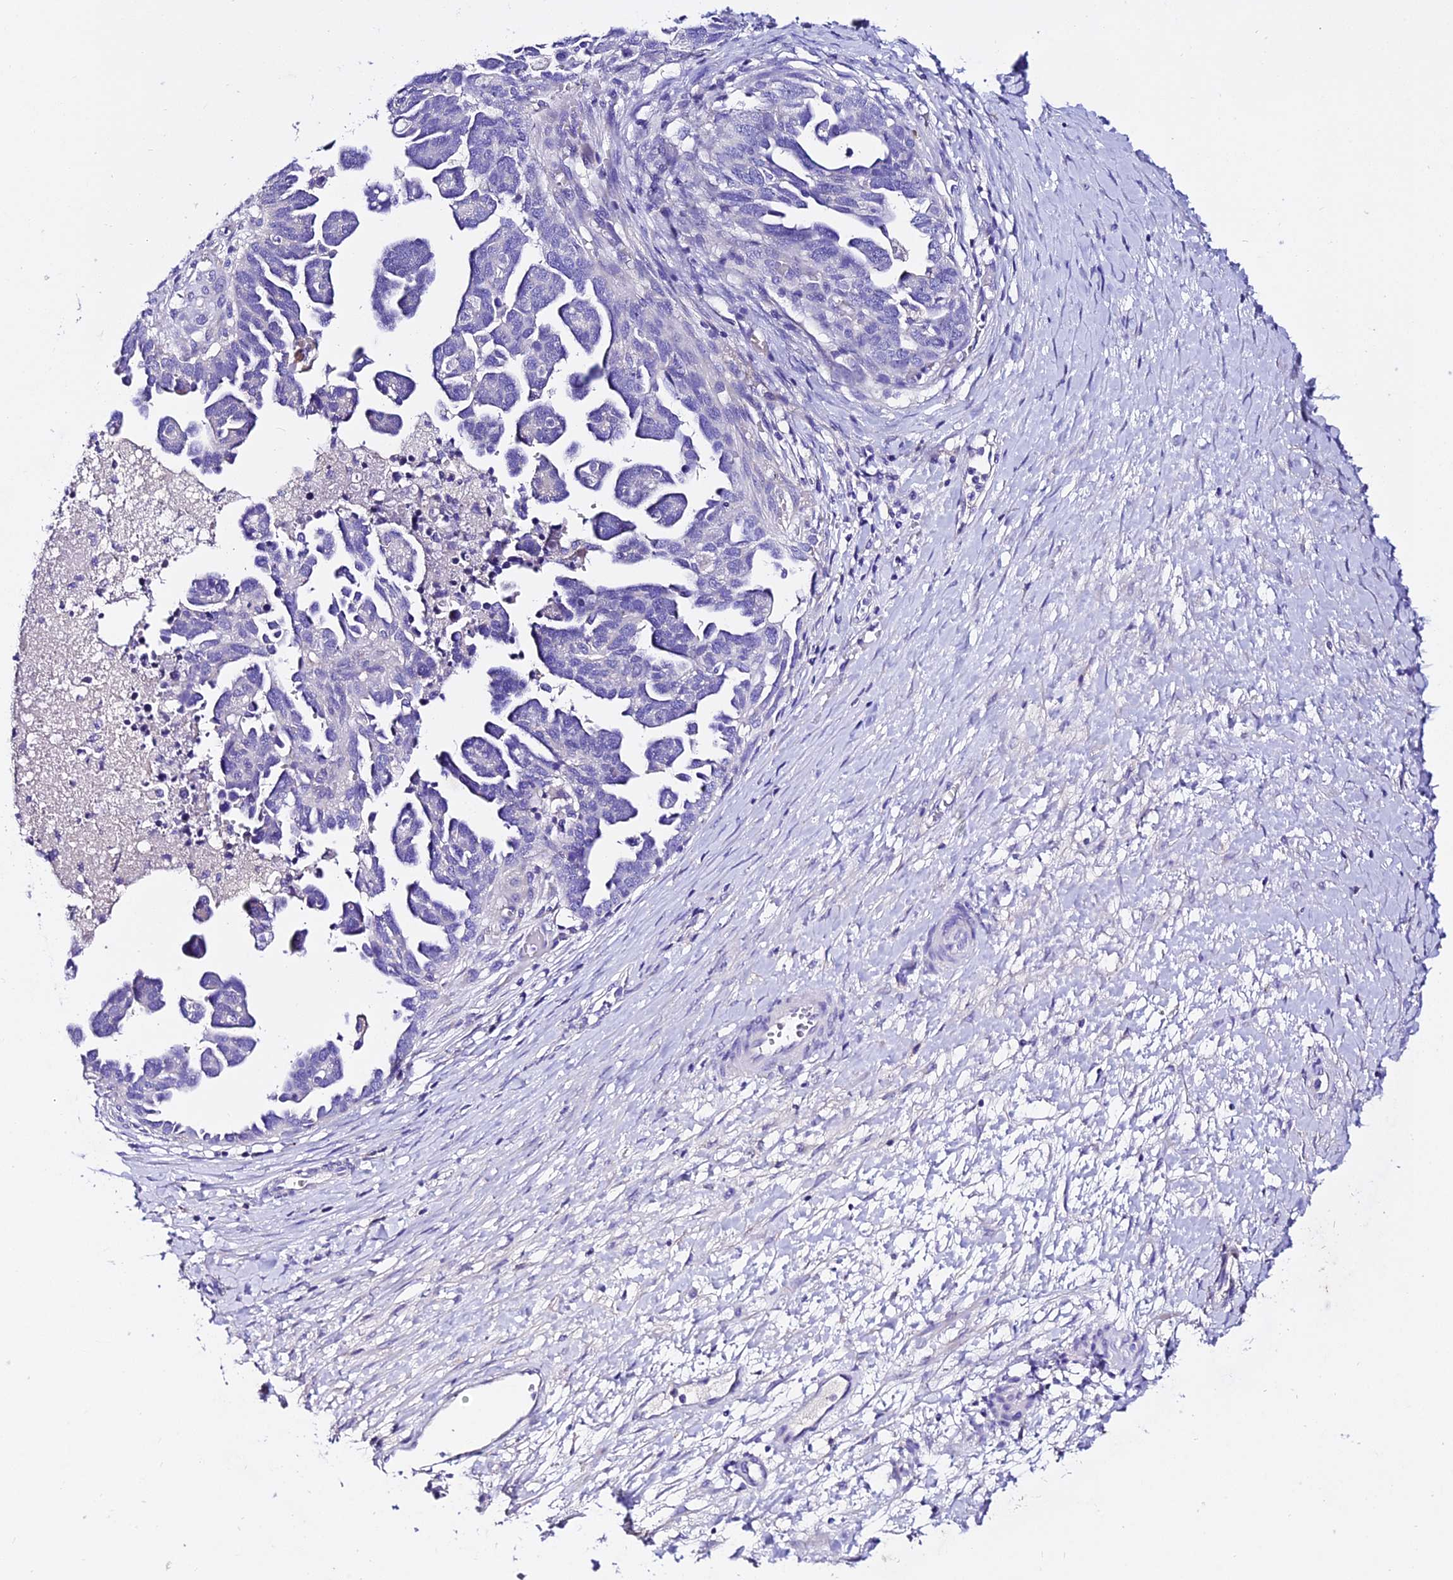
{"staining": {"intensity": "negative", "quantity": "none", "location": "none"}, "tissue": "ovarian cancer", "cell_type": "Tumor cells", "image_type": "cancer", "snomed": [{"axis": "morphology", "description": "Cystadenocarcinoma, serous, NOS"}, {"axis": "topography", "description": "Ovary"}], "caption": "This image is of serous cystadenocarcinoma (ovarian) stained with immunohistochemistry (IHC) to label a protein in brown with the nuclei are counter-stained blue. There is no positivity in tumor cells.", "gene": "TMEM117", "patient": {"sex": "female", "age": 54}}